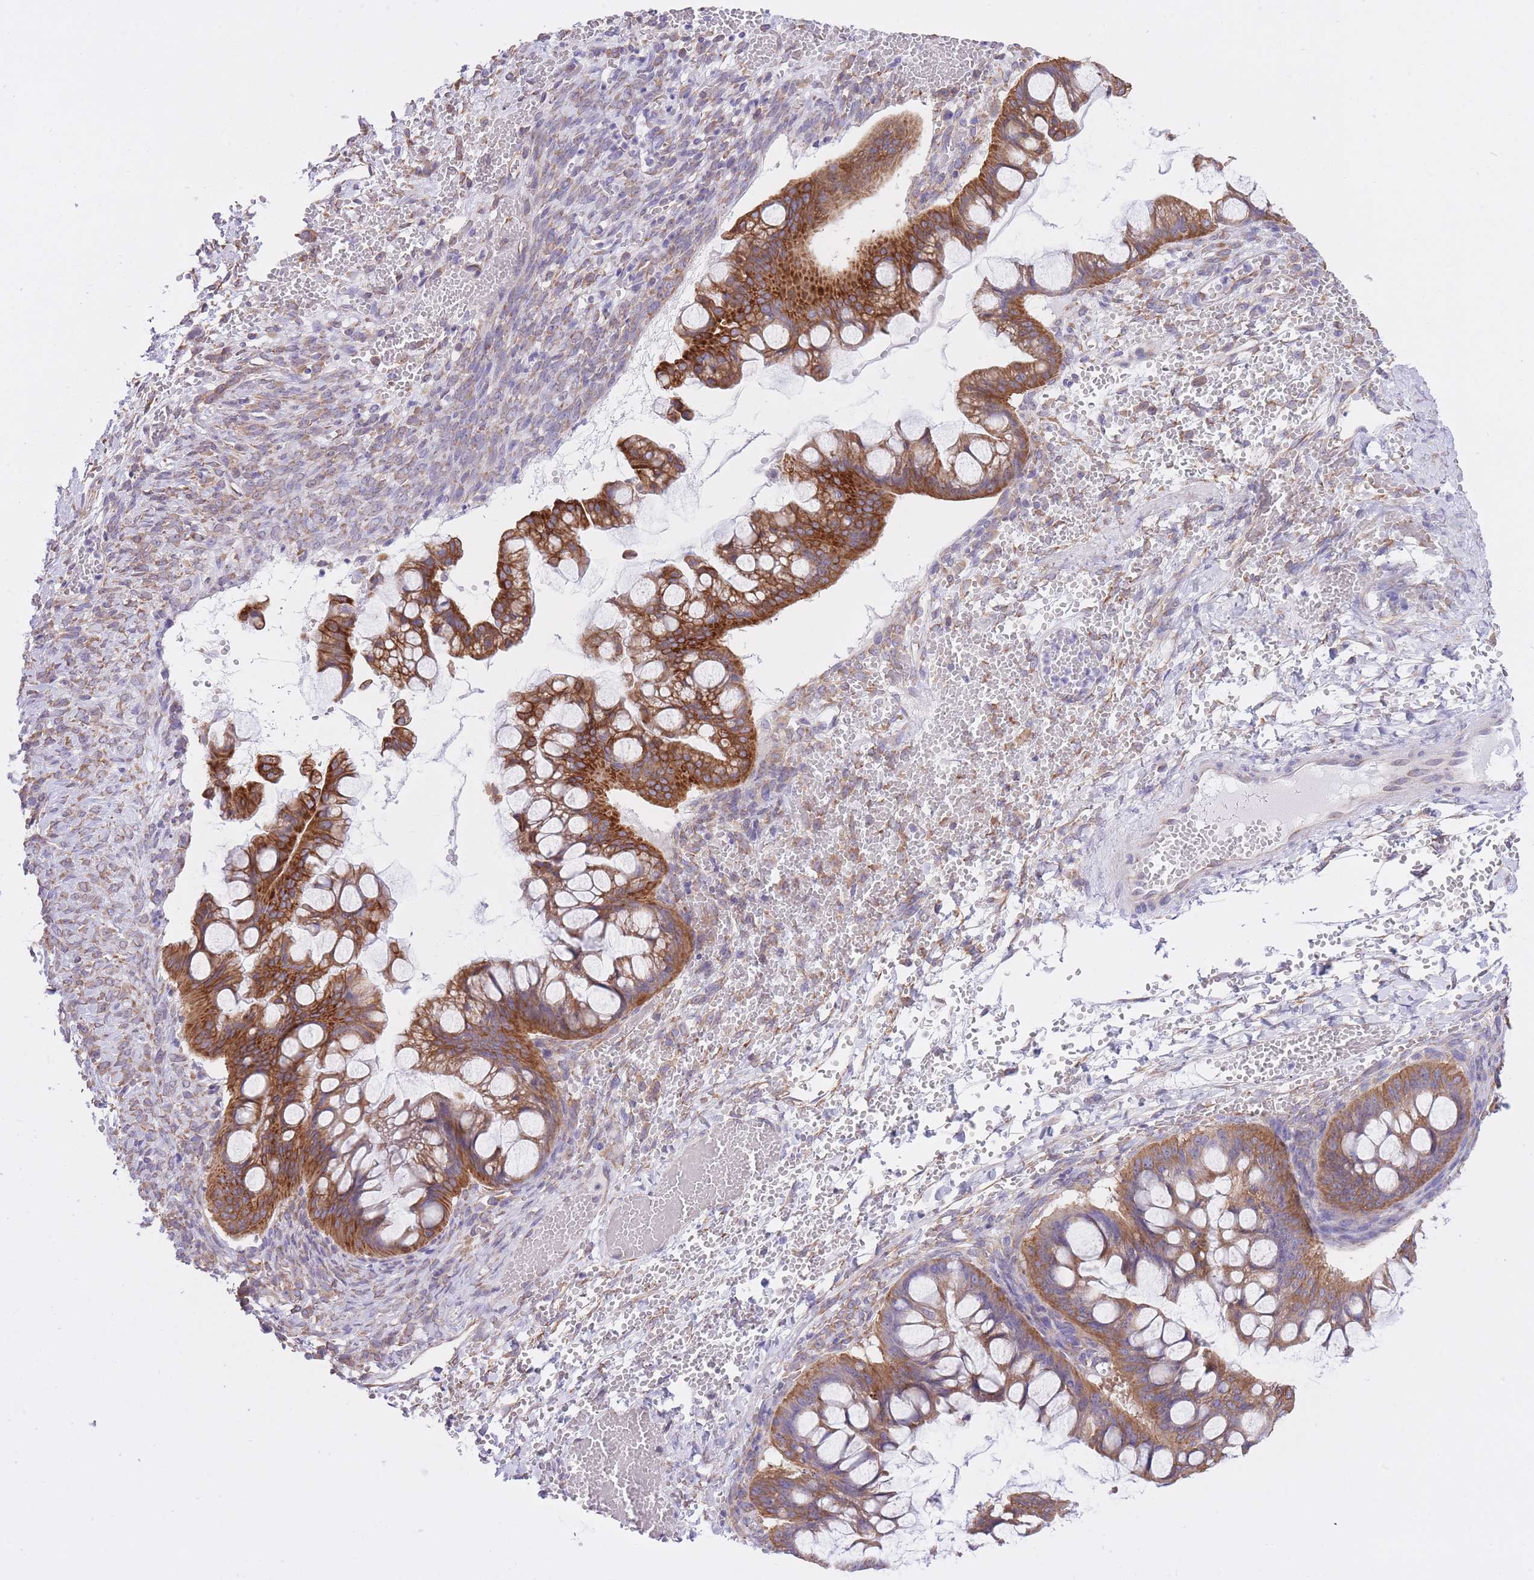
{"staining": {"intensity": "strong", "quantity": ">75%", "location": "cytoplasmic/membranous"}, "tissue": "ovarian cancer", "cell_type": "Tumor cells", "image_type": "cancer", "snomed": [{"axis": "morphology", "description": "Cystadenocarcinoma, mucinous, NOS"}, {"axis": "topography", "description": "Ovary"}], "caption": "Immunohistochemistry (IHC) micrograph of human ovarian mucinous cystadenocarcinoma stained for a protein (brown), which displays high levels of strong cytoplasmic/membranous expression in about >75% of tumor cells.", "gene": "ZNF501", "patient": {"sex": "female", "age": 73}}